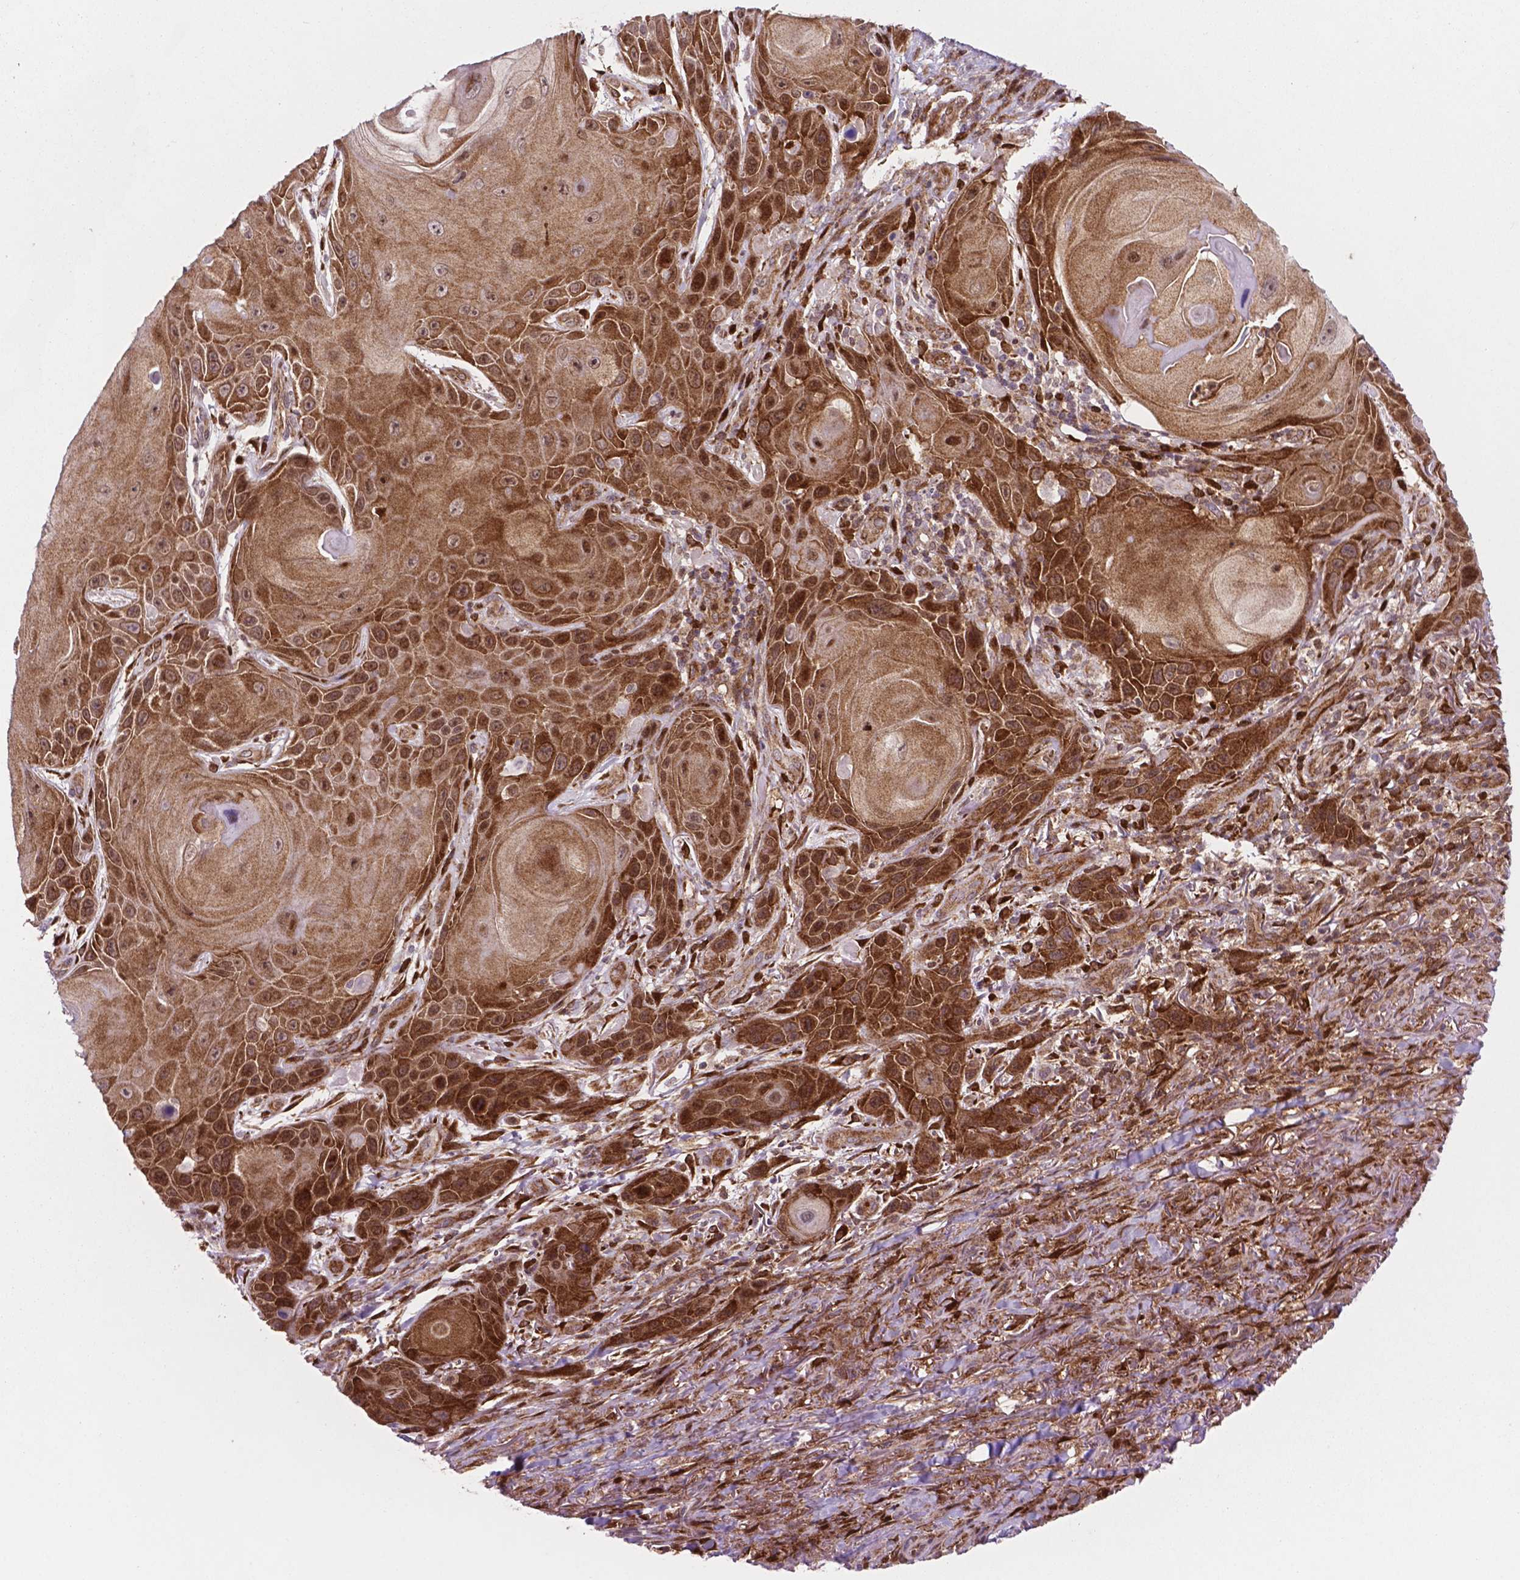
{"staining": {"intensity": "strong", "quantity": ">75%", "location": "cytoplasmic/membranous"}, "tissue": "skin cancer", "cell_type": "Tumor cells", "image_type": "cancer", "snomed": [{"axis": "morphology", "description": "Squamous cell carcinoma, NOS"}, {"axis": "topography", "description": "Skin"}], "caption": "Immunohistochemical staining of skin cancer shows high levels of strong cytoplasmic/membranous protein expression in approximately >75% of tumor cells.", "gene": "LDHA", "patient": {"sex": "female", "age": 94}}